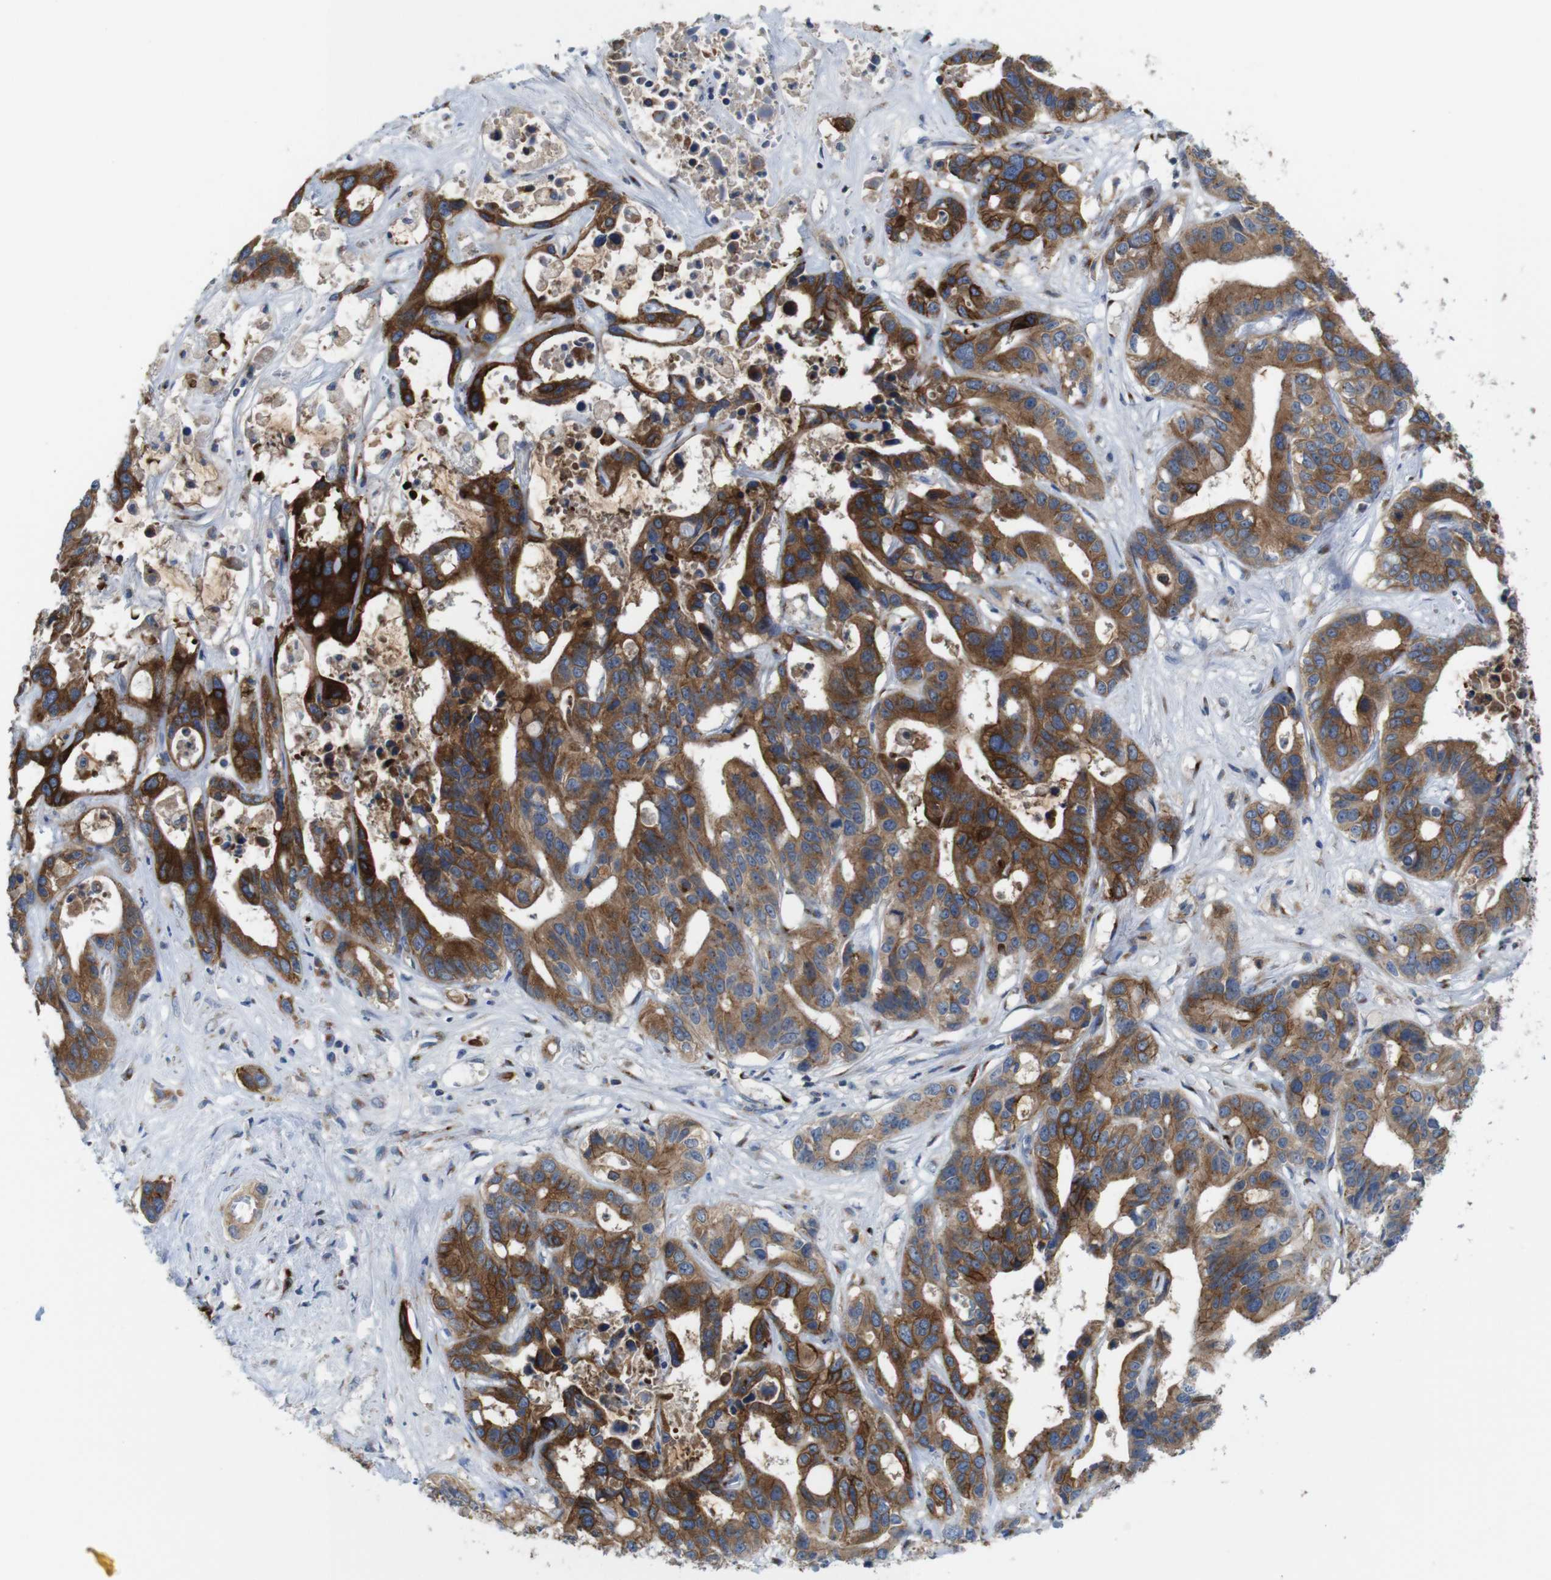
{"staining": {"intensity": "strong", "quantity": "25%-75%", "location": "cytoplasmic/membranous"}, "tissue": "liver cancer", "cell_type": "Tumor cells", "image_type": "cancer", "snomed": [{"axis": "morphology", "description": "Cholangiocarcinoma"}, {"axis": "topography", "description": "Liver"}], "caption": "A brown stain shows strong cytoplasmic/membranous expression of a protein in cholangiocarcinoma (liver) tumor cells.", "gene": "EFCAB14", "patient": {"sex": "female", "age": 65}}